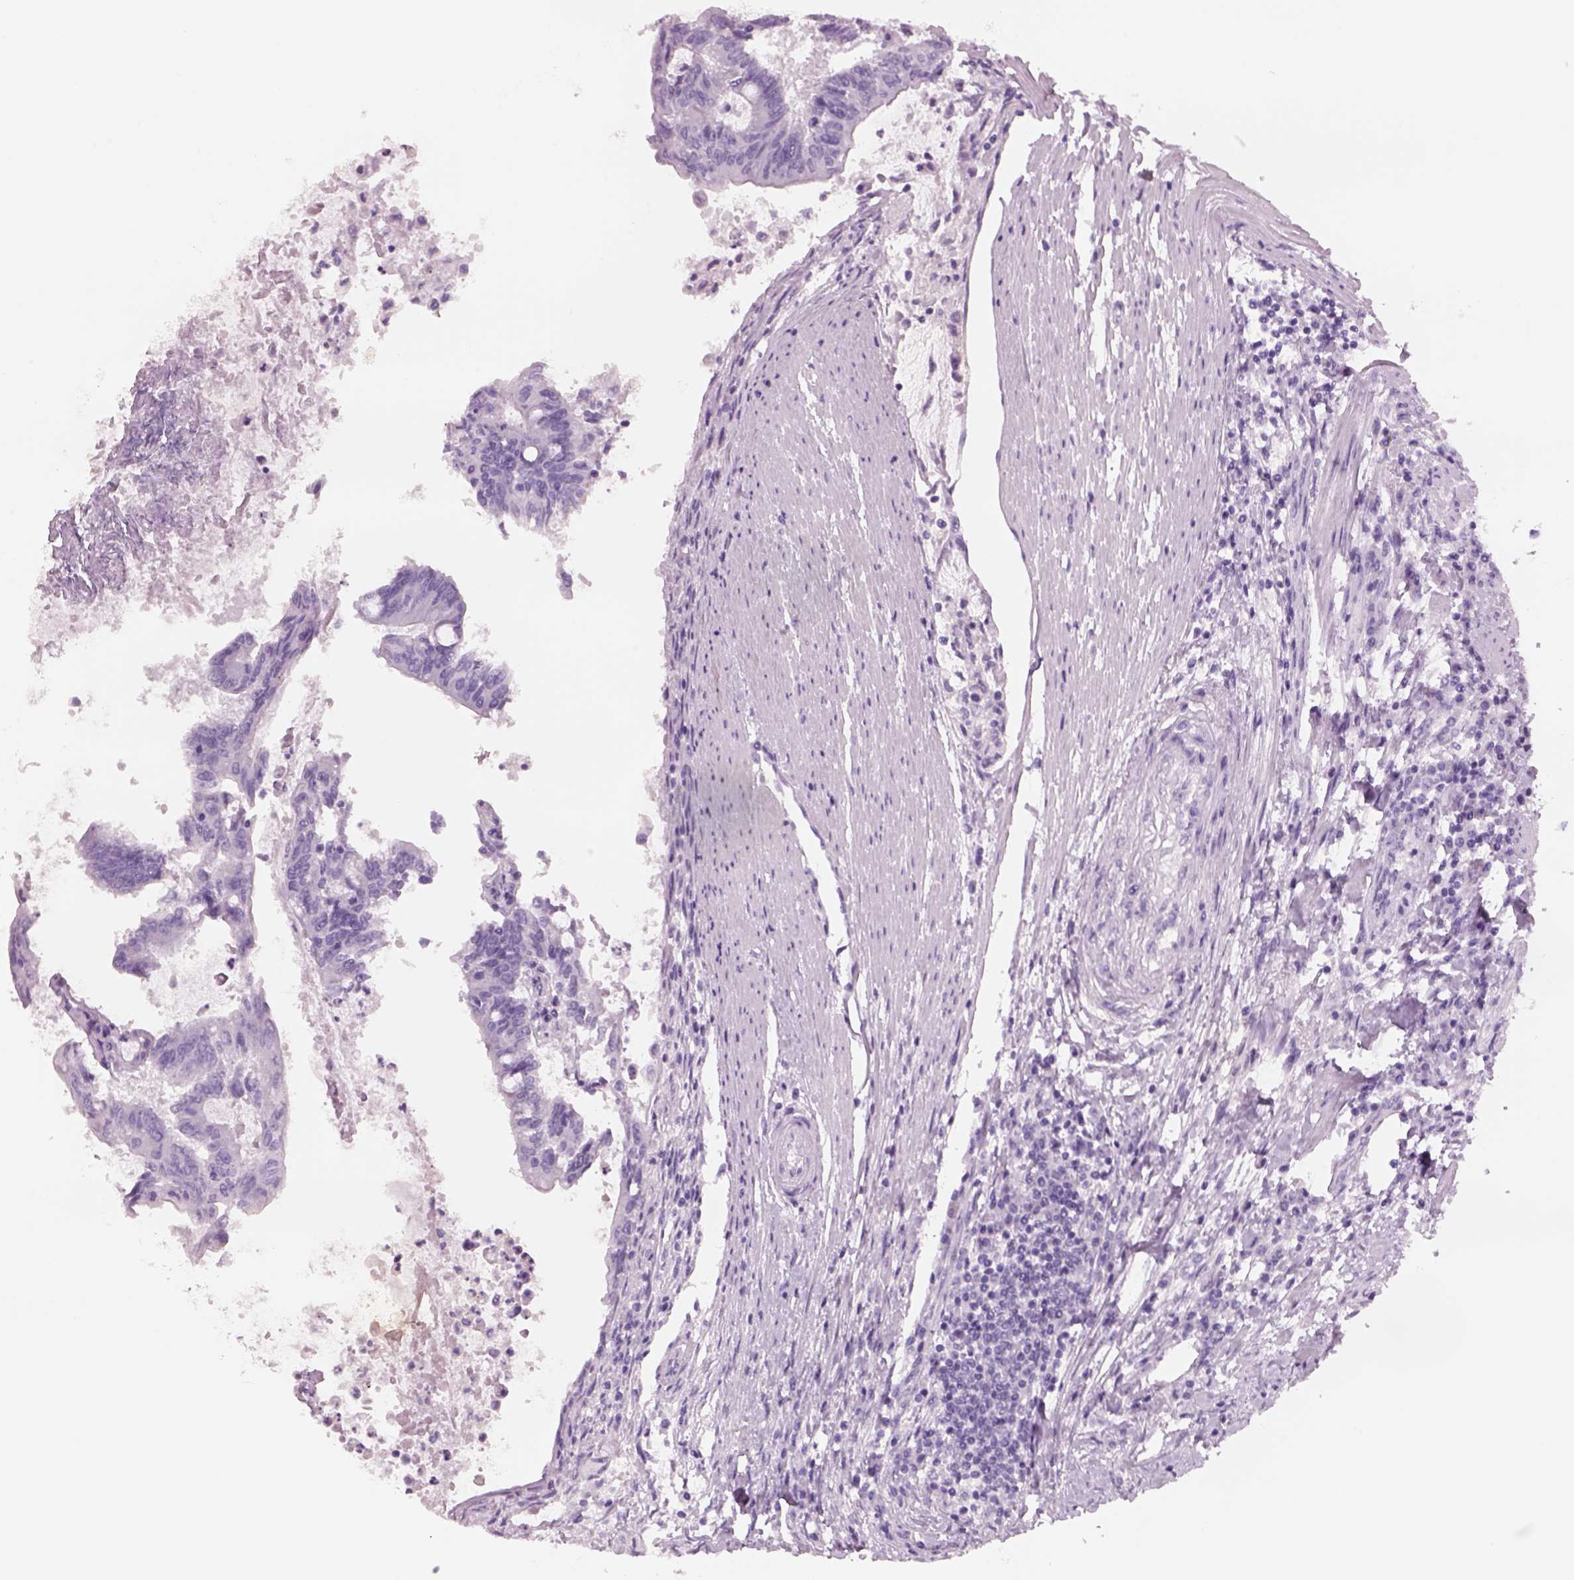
{"staining": {"intensity": "negative", "quantity": "none", "location": "none"}, "tissue": "colorectal cancer", "cell_type": "Tumor cells", "image_type": "cancer", "snomed": [{"axis": "morphology", "description": "Adenocarcinoma, NOS"}, {"axis": "topography", "description": "Colon"}], "caption": "Colorectal cancer was stained to show a protein in brown. There is no significant positivity in tumor cells.", "gene": "RHO", "patient": {"sex": "female", "age": 70}}